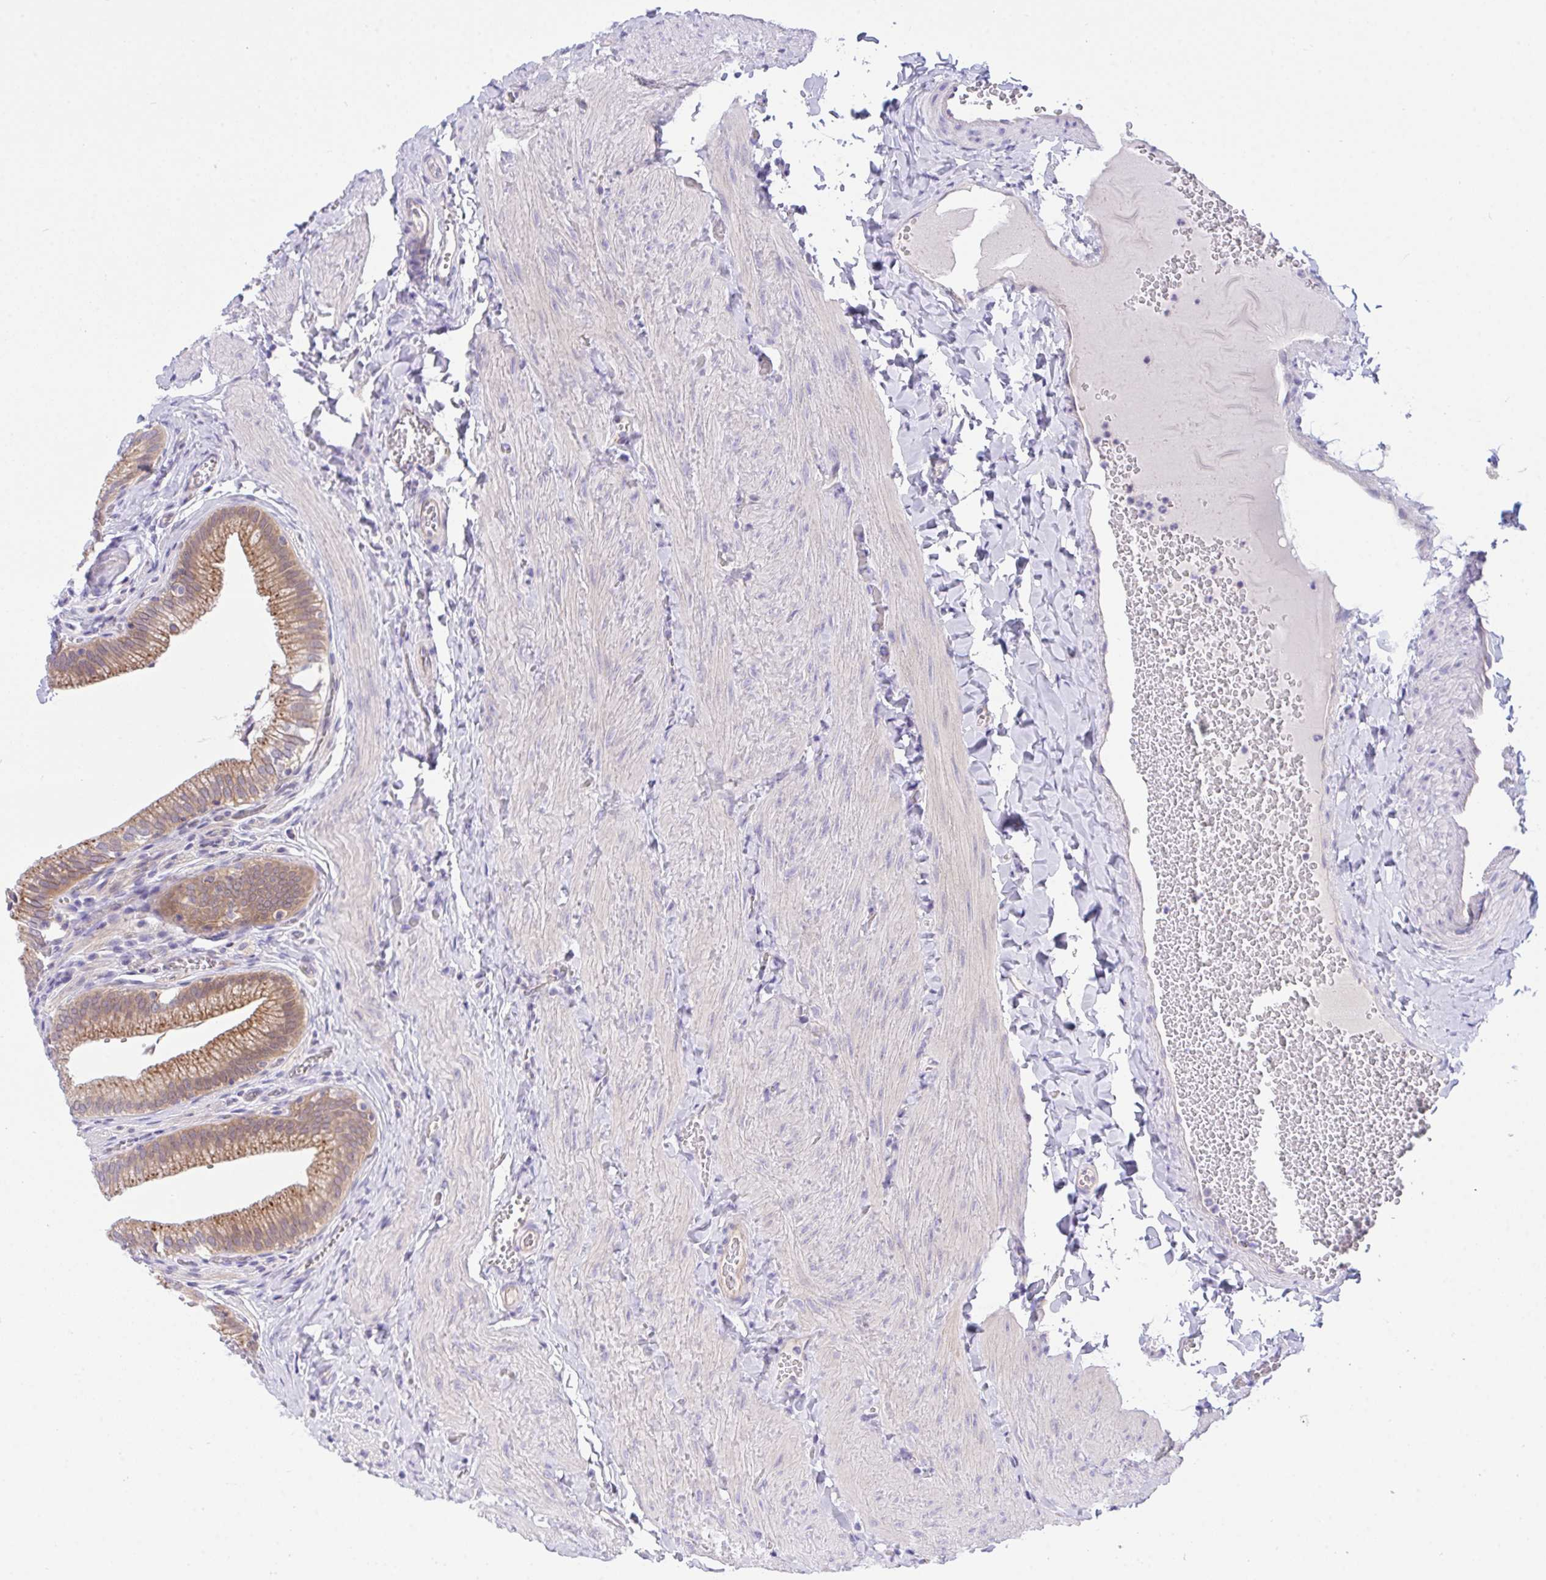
{"staining": {"intensity": "moderate", "quantity": ">75%", "location": "cytoplasmic/membranous"}, "tissue": "gallbladder", "cell_type": "Glandular cells", "image_type": "normal", "snomed": [{"axis": "morphology", "description": "Normal tissue, NOS"}, {"axis": "topography", "description": "Gallbladder"}, {"axis": "topography", "description": "Peripheral nerve tissue"}], "caption": "Glandular cells reveal moderate cytoplasmic/membranous staining in about >75% of cells in unremarkable gallbladder. Using DAB (3,3'-diaminobenzidine) (brown) and hematoxylin (blue) stains, captured at high magnification using brightfield microscopy.", "gene": "HOXD12", "patient": {"sex": "male", "age": 17}}